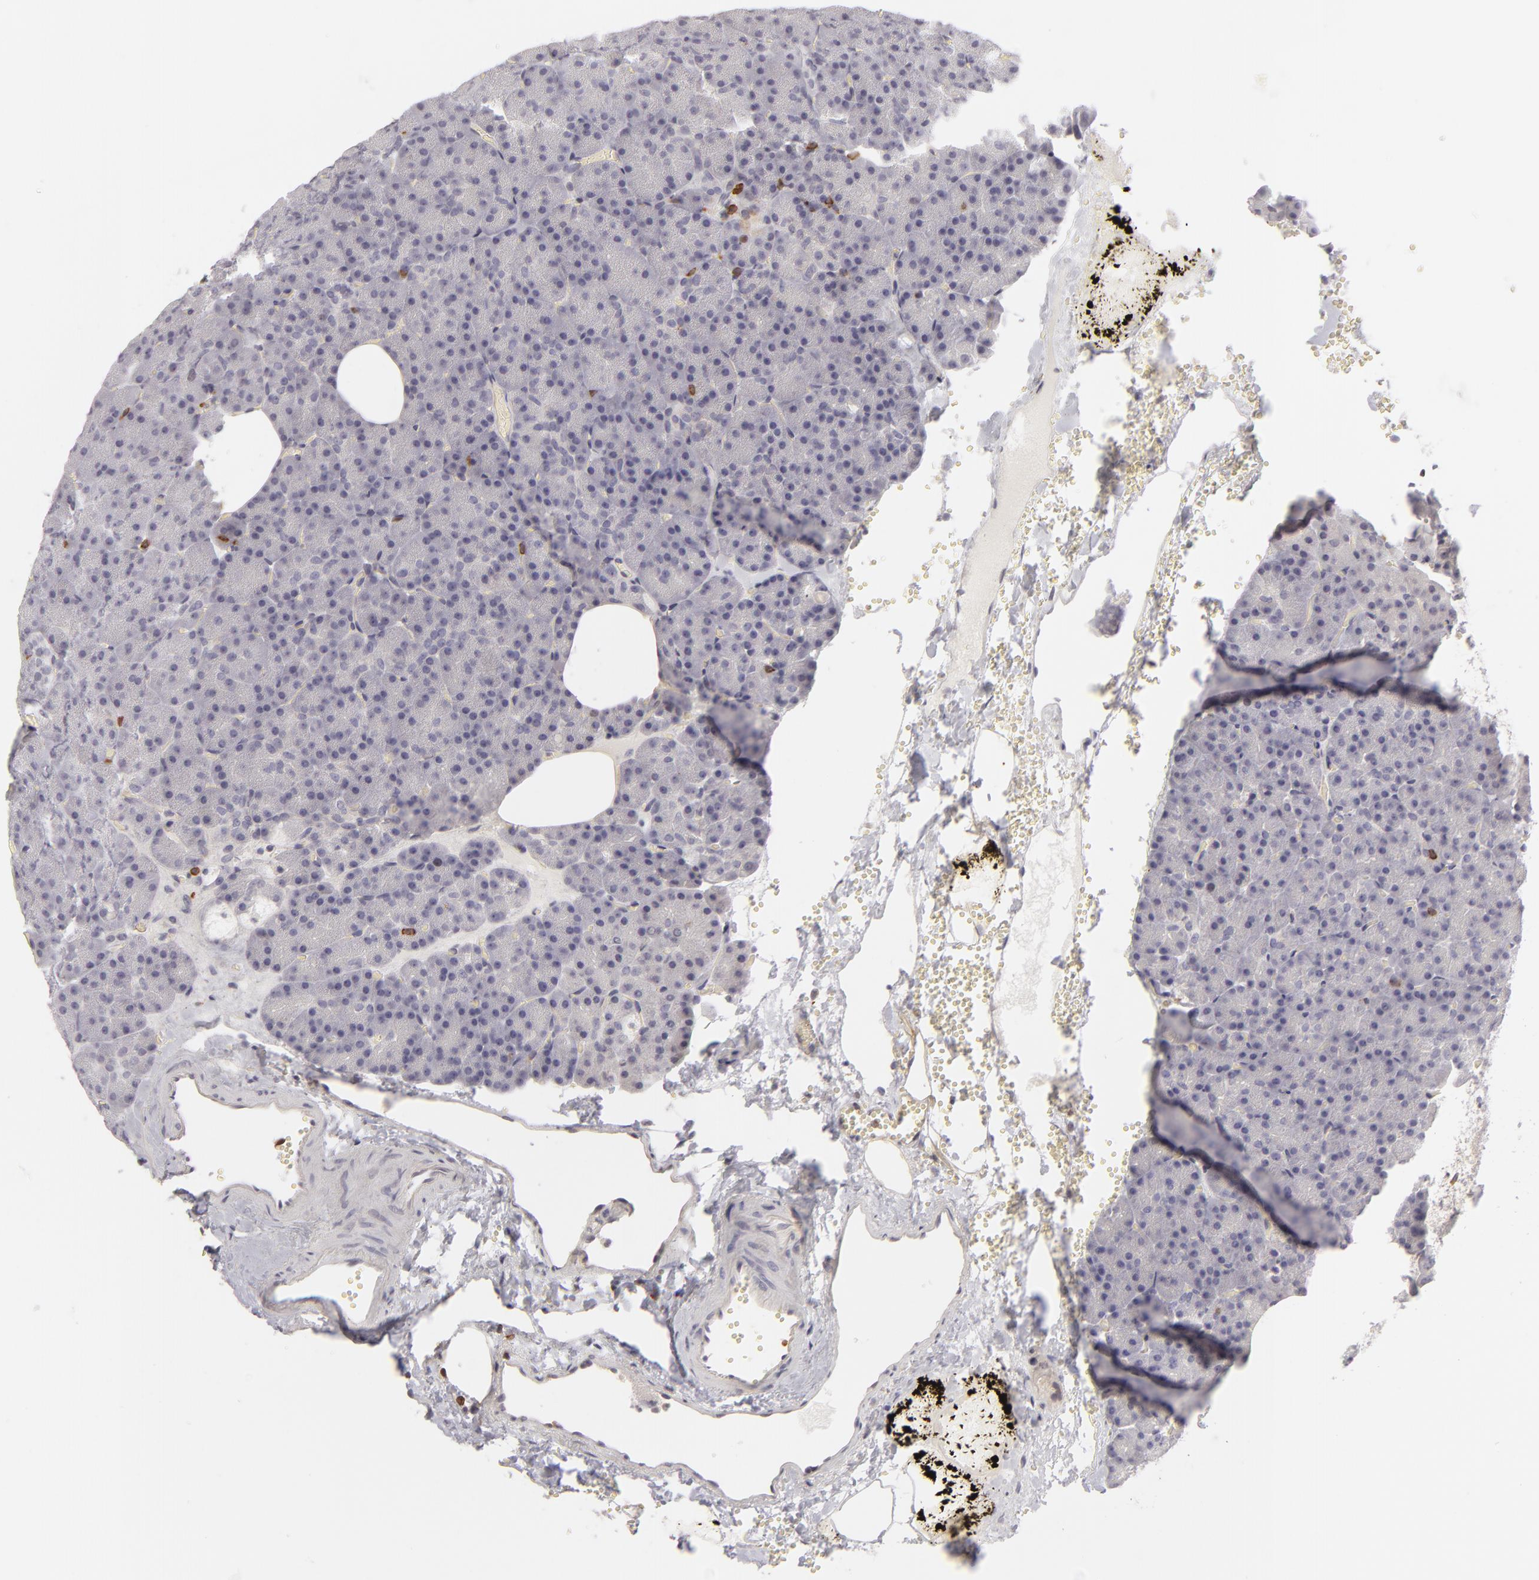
{"staining": {"intensity": "negative", "quantity": "none", "location": "none"}, "tissue": "pancreas", "cell_type": "Exocrine glandular cells", "image_type": "normal", "snomed": [{"axis": "morphology", "description": "Normal tissue, NOS"}, {"axis": "topography", "description": "Pancreas"}], "caption": "Exocrine glandular cells are negative for brown protein staining in benign pancreas. Brightfield microscopy of immunohistochemistry (IHC) stained with DAB (brown) and hematoxylin (blue), captured at high magnification.", "gene": "APOBEC3G", "patient": {"sex": "female", "age": 35}}